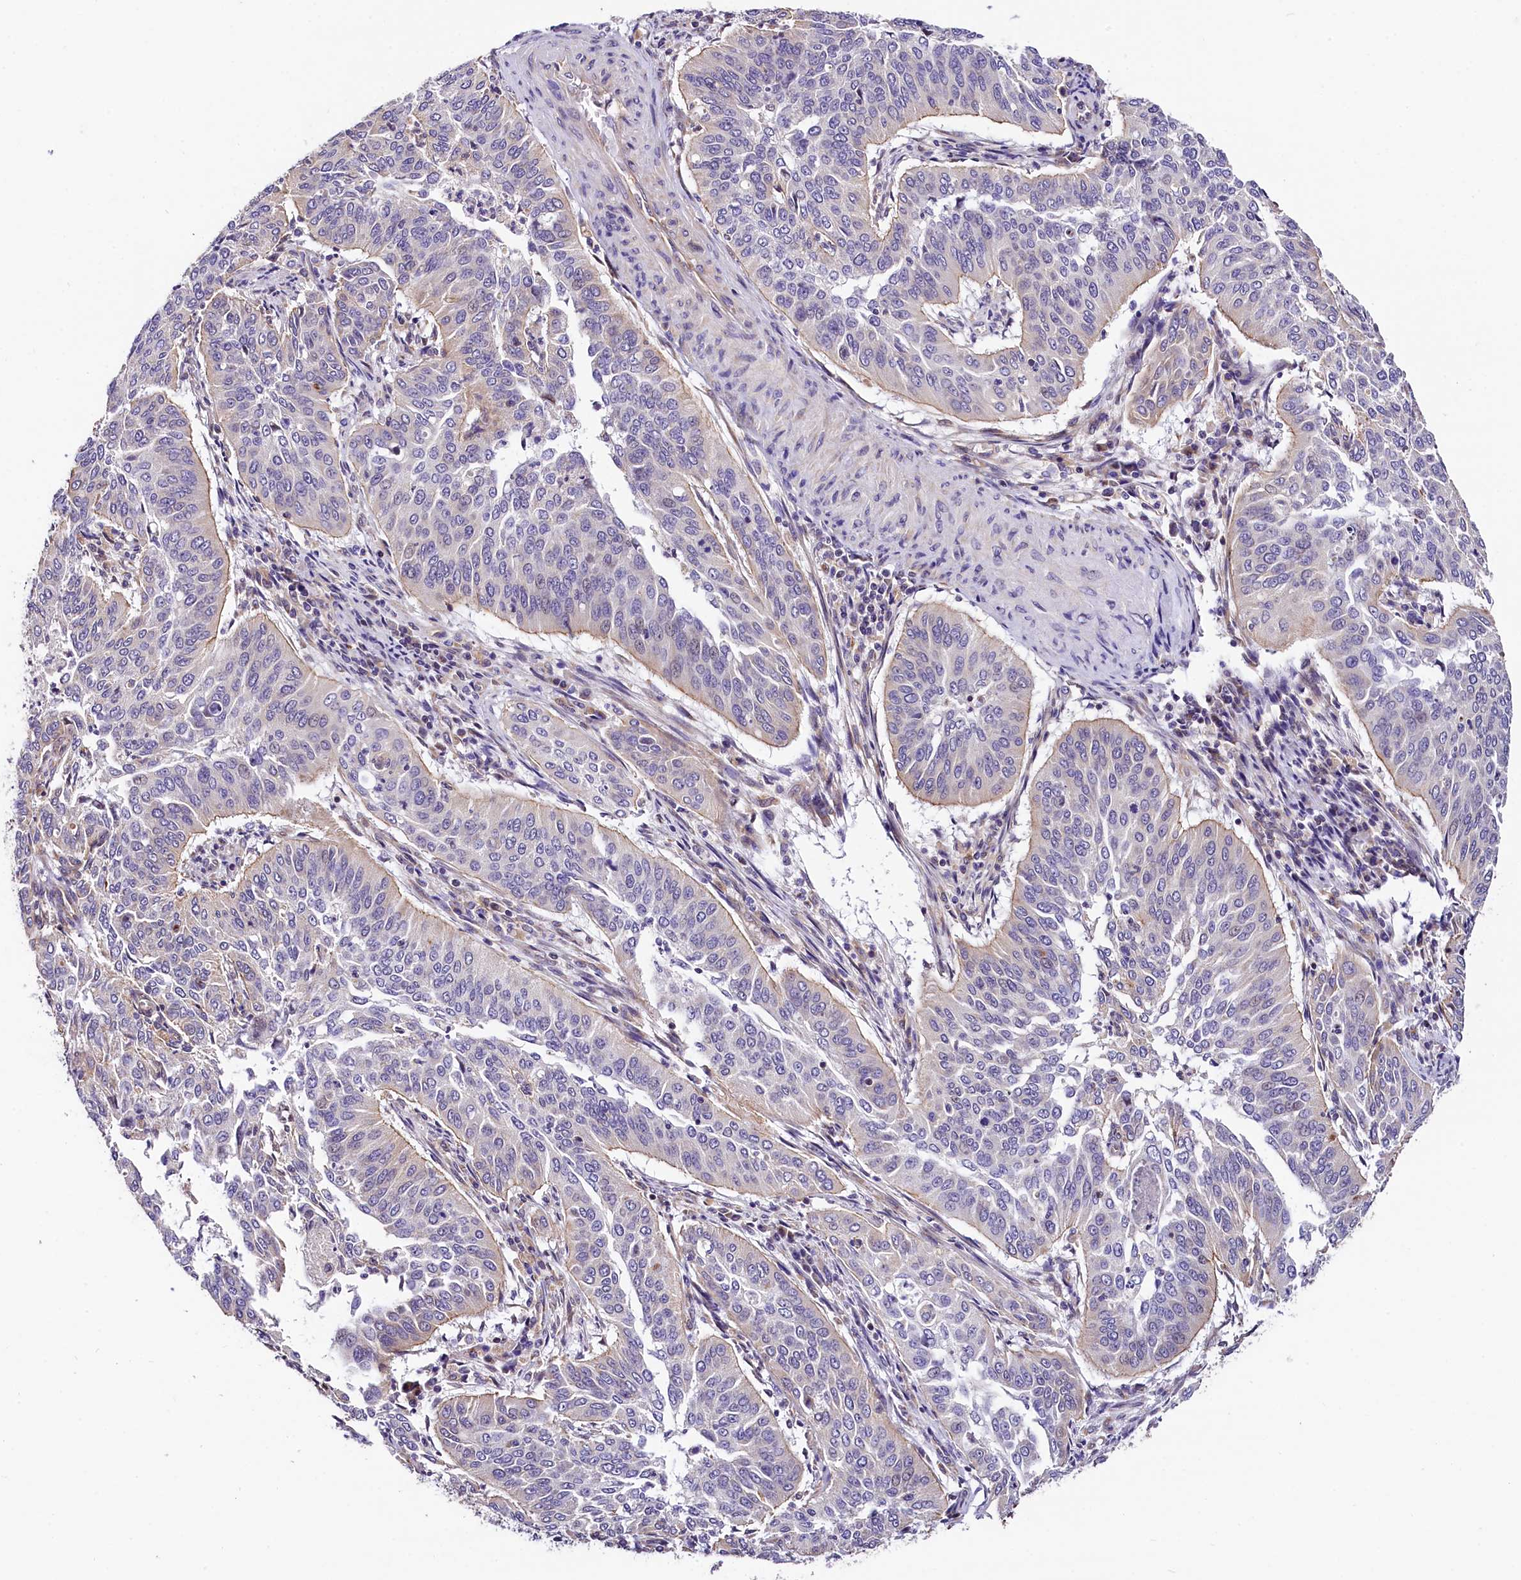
{"staining": {"intensity": "negative", "quantity": "none", "location": "none"}, "tissue": "cervical cancer", "cell_type": "Tumor cells", "image_type": "cancer", "snomed": [{"axis": "morphology", "description": "Normal tissue, NOS"}, {"axis": "morphology", "description": "Squamous cell carcinoma, NOS"}, {"axis": "topography", "description": "Cervix"}], "caption": "Tumor cells show no significant staining in cervical cancer. (DAB immunohistochemistry (IHC), high magnification).", "gene": "ACAA2", "patient": {"sex": "female", "age": 39}}